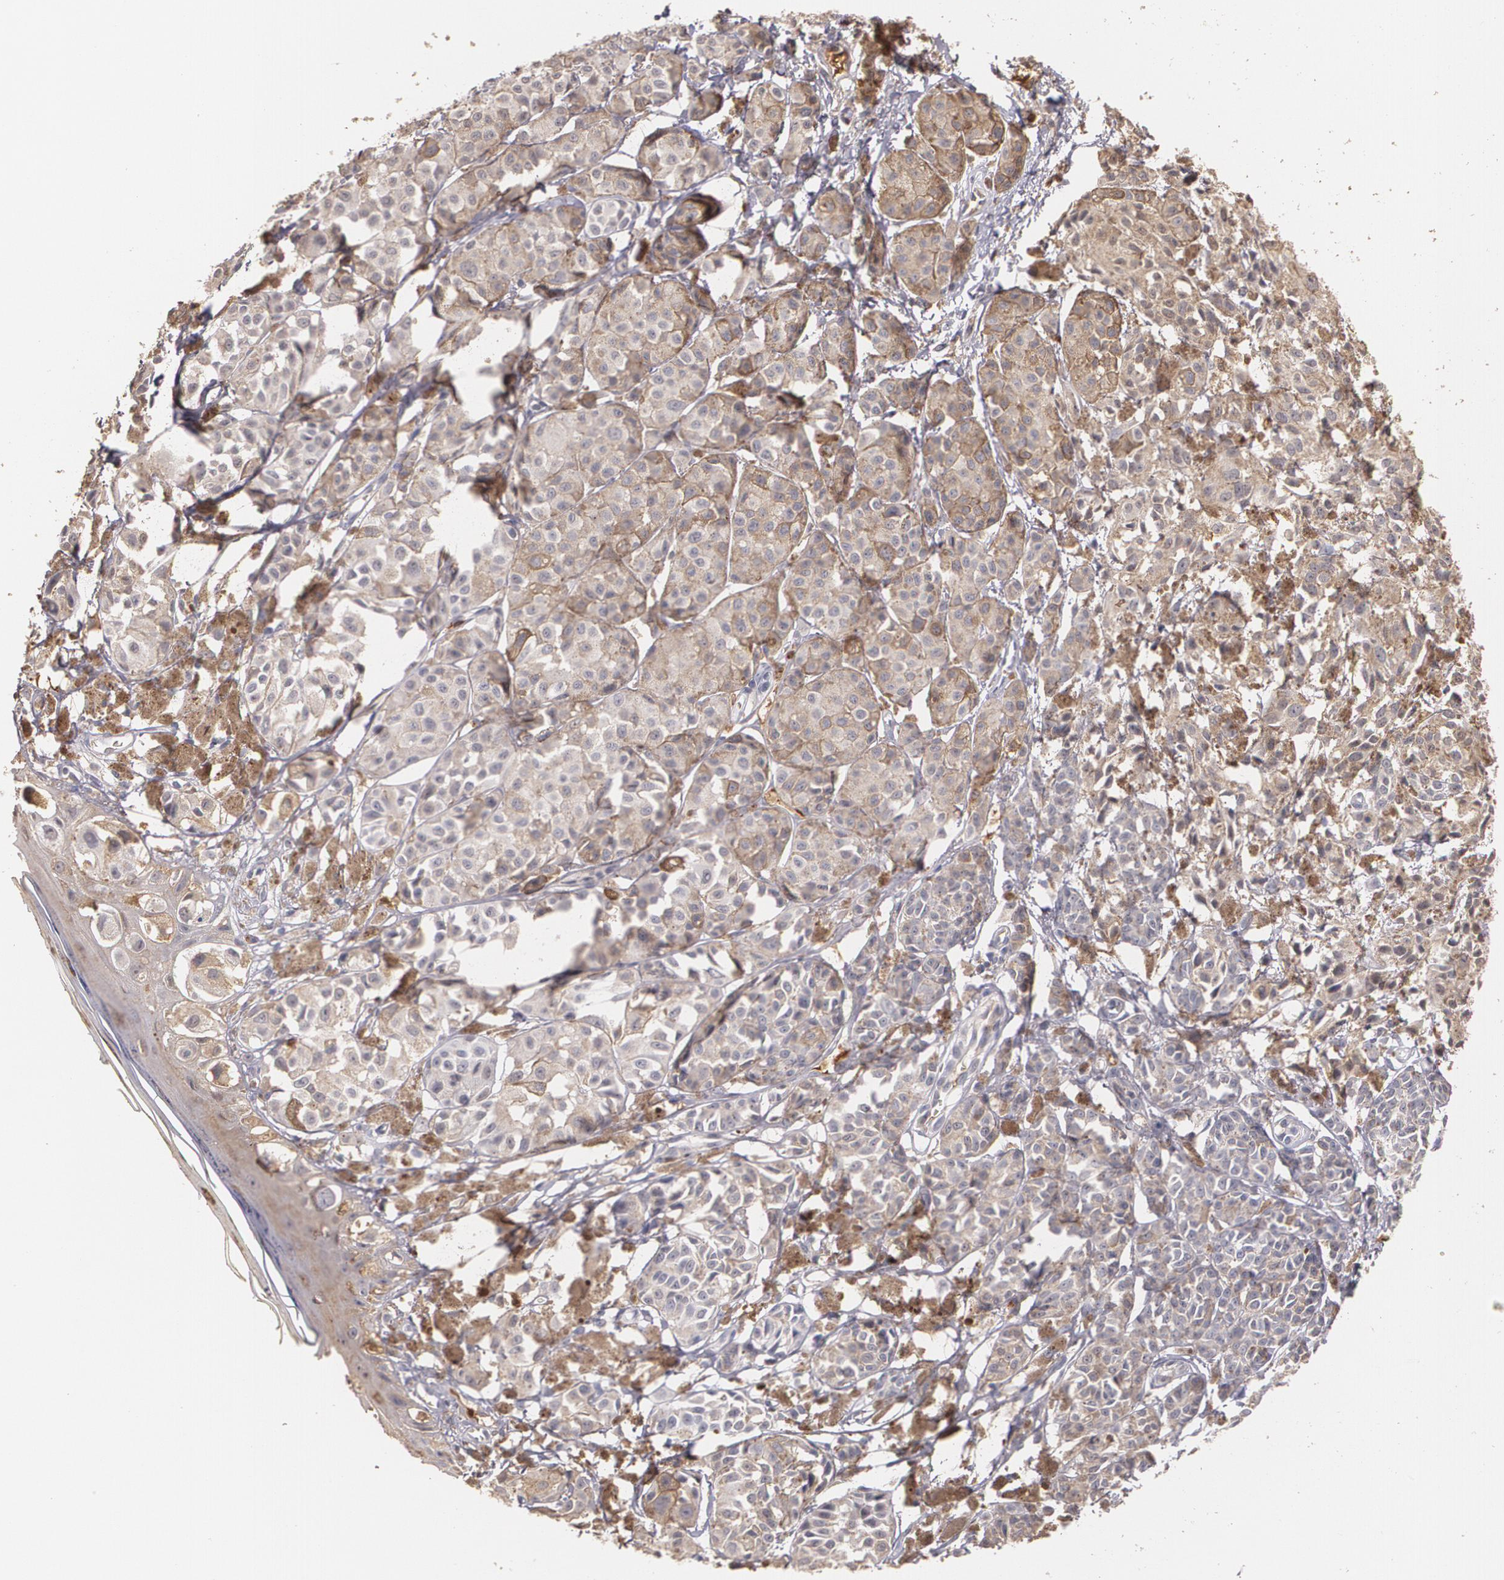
{"staining": {"intensity": "moderate", "quantity": "25%-75%", "location": "cytoplasmic/membranous"}, "tissue": "melanoma", "cell_type": "Tumor cells", "image_type": "cancer", "snomed": [{"axis": "morphology", "description": "Malignant melanoma, NOS"}, {"axis": "topography", "description": "Skin"}], "caption": "IHC of malignant melanoma reveals medium levels of moderate cytoplasmic/membranous expression in approximately 25%-75% of tumor cells.", "gene": "PTS", "patient": {"sex": "female", "age": 77}}